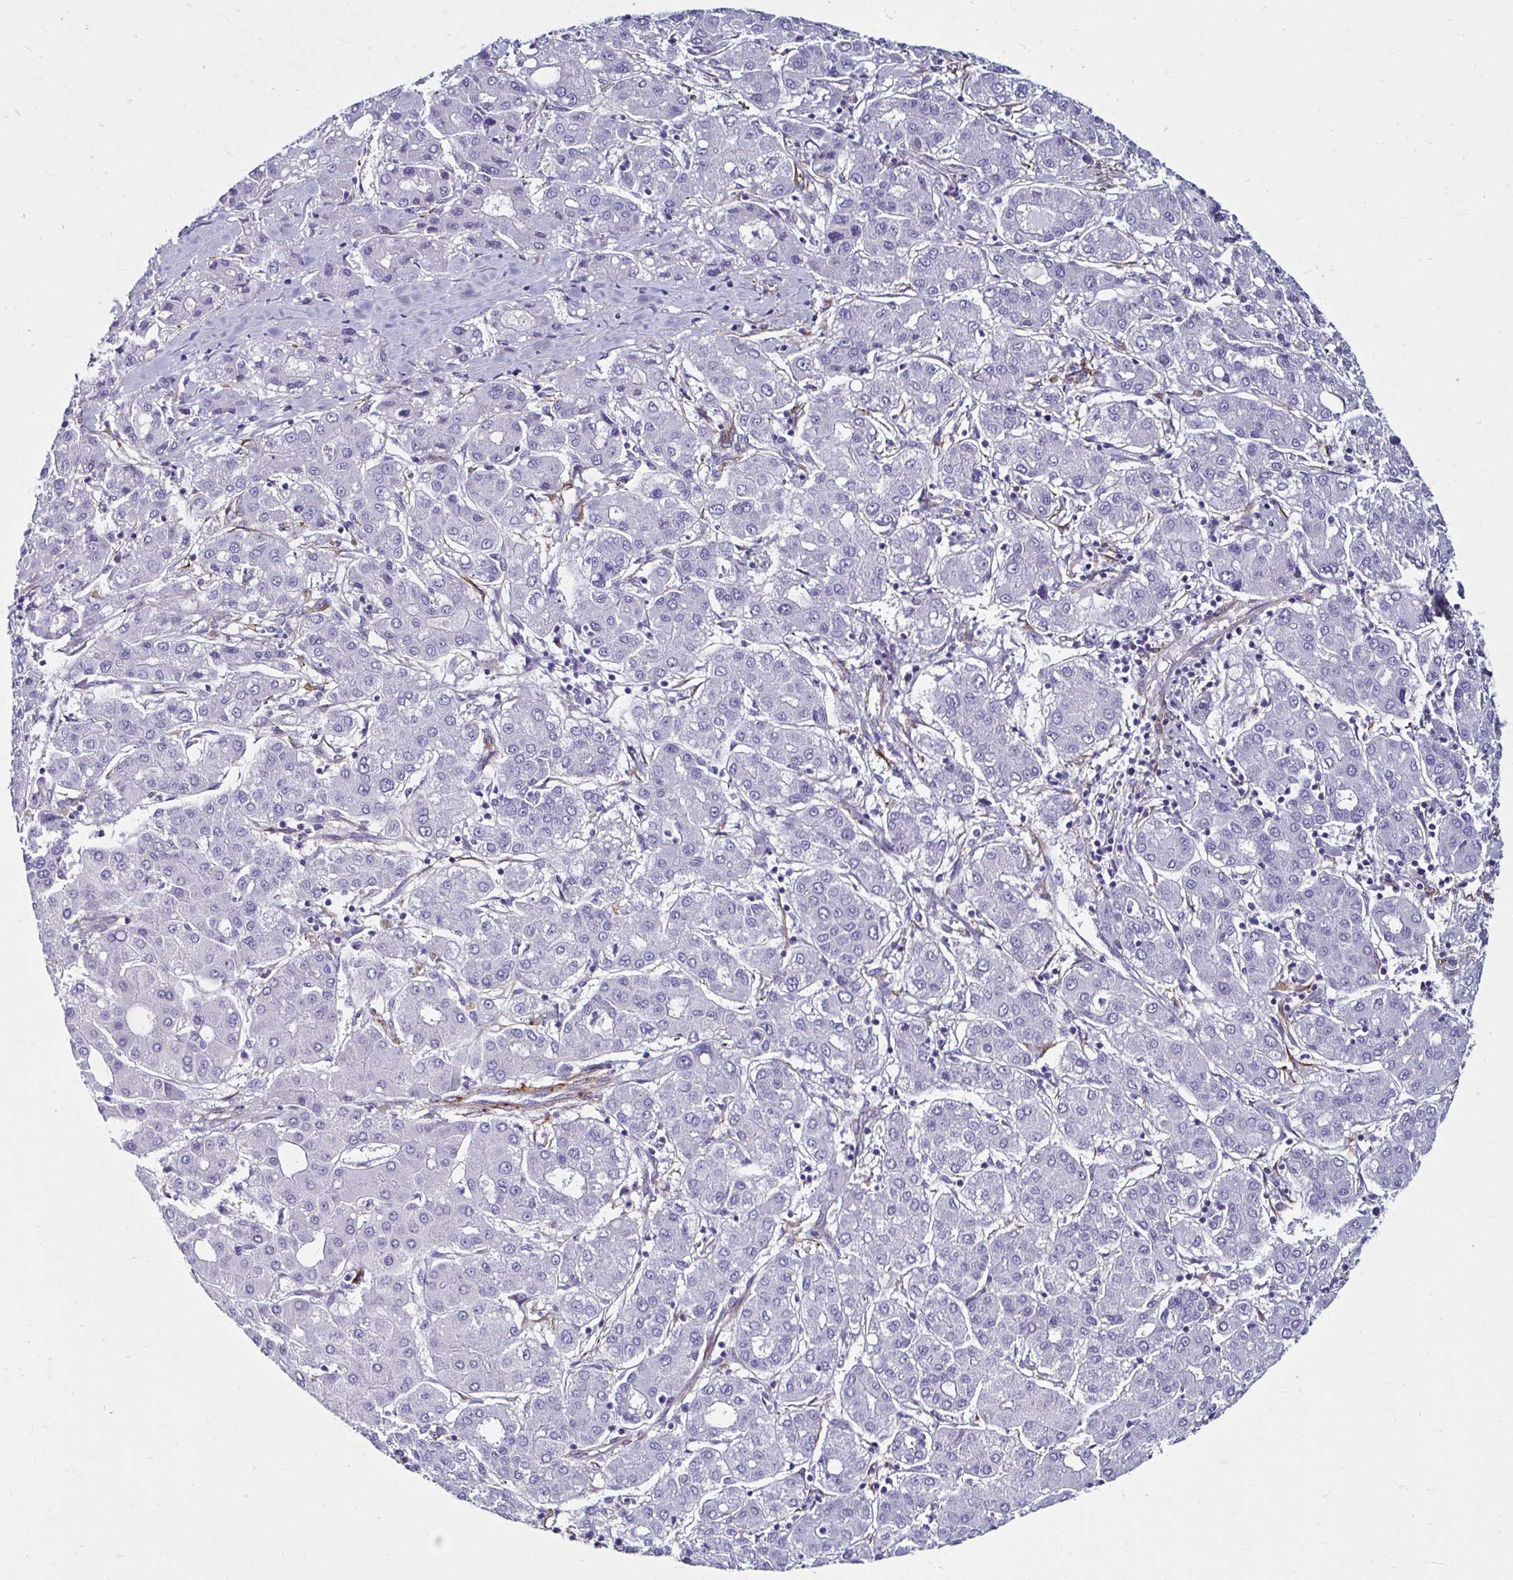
{"staining": {"intensity": "negative", "quantity": "none", "location": "none"}, "tissue": "liver cancer", "cell_type": "Tumor cells", "image_type": "cancer", "snomed": [{"axis": "morphology", "description": "Carcinoma, Hepatocellular, NOS"}, {"axis": "topography", "description": "Liver"}], "caption": "IHC micrograph of liver cancer (hepatocellular carcinoma) stained for a protein (brown), which exhibits no staining in tumor cells.", "gene": "ANKRD62", "patient": {"sex": "male", "age": 65}}